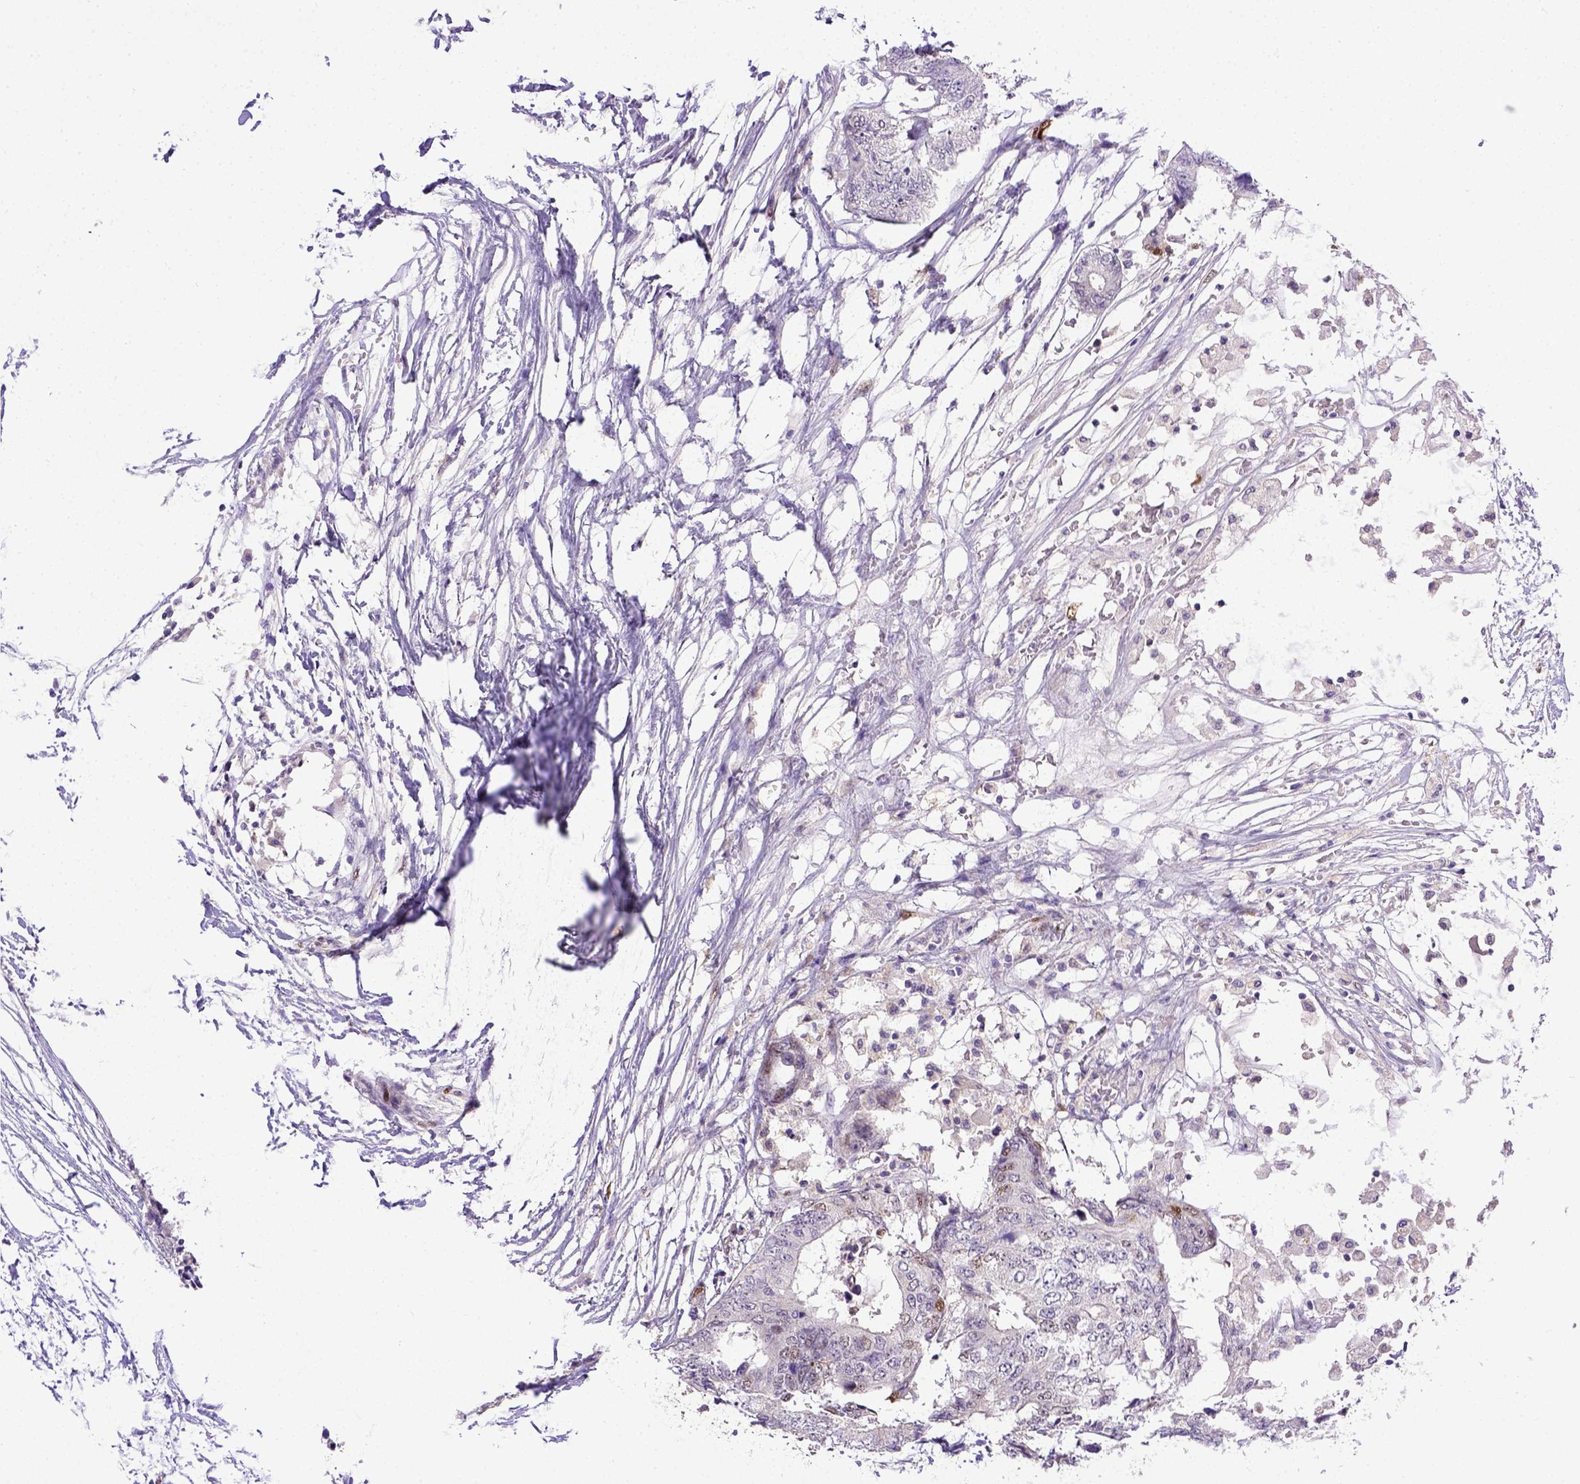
{"staining": {"intensity": "weak", "quantity": "<25%", "location": "nuclear"}, "tissue": "colorectal cancer", "cell_type": "Tumor cells", "image_type": "cancer", "snomed": [{"axis": "morphology", "description": "Adenocarcinoma, NOS"}, {"axis": "topography", "description": "Colon"}], "caption": "Colorectal cancer (adenocarcinoma) was stained to show a protein in brown. There is no significant staining in tumor cells.", "gene": "CDKN1A", "patient": {"sex": "female", "age": 48}}